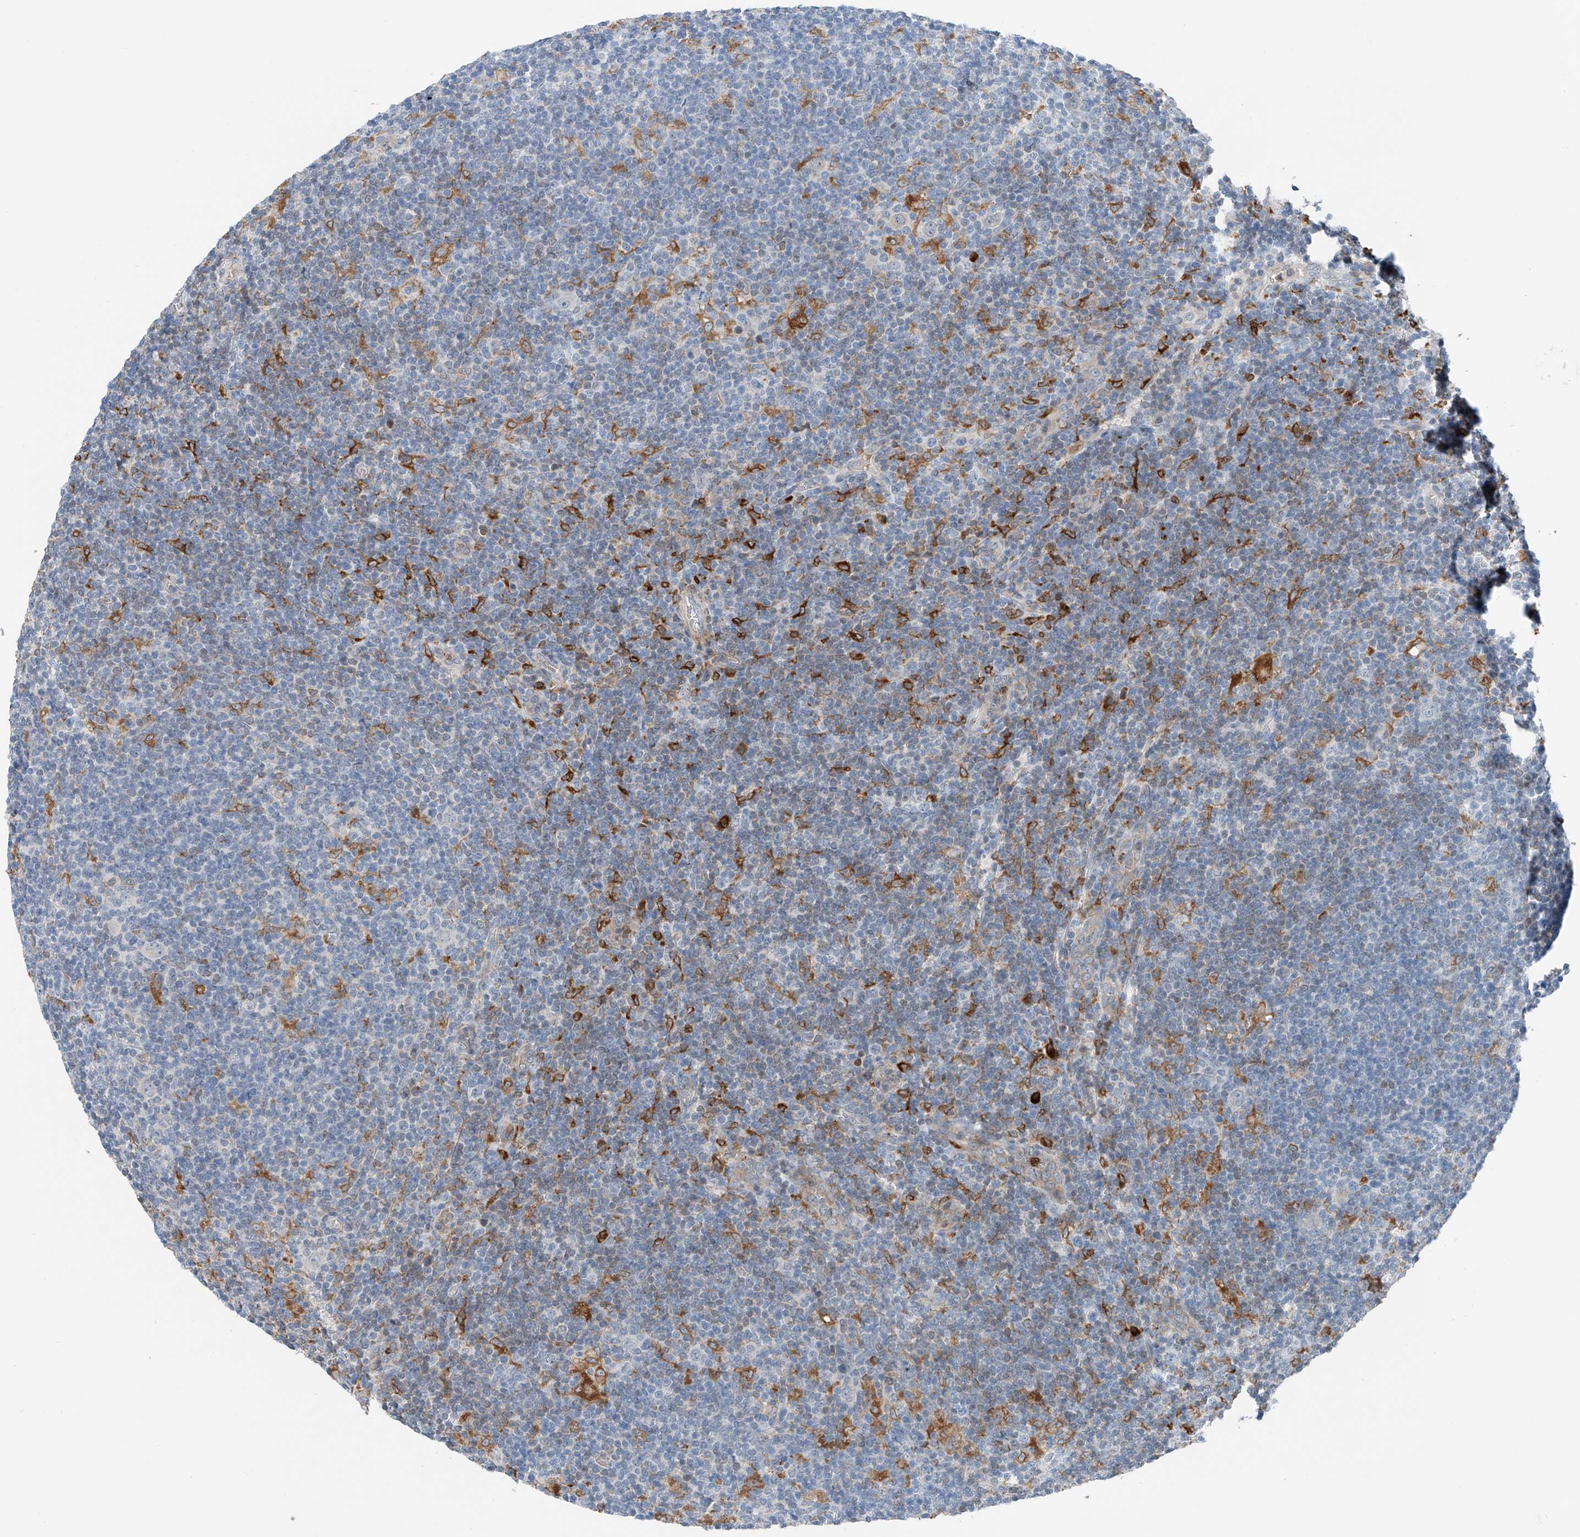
{"staining": {"intensity": "negative", "quantity": "none", "location": "none"}, "tissue": "lymphoma", "cell_type": "Tumor cells", "image_type": "cancer", "snomed": [{"axis": "morphology", "description": "Hodgkin's disease, NOS"}, {"axis": "topography", "description": "Lymph node"}], "caption": "High power microscopy photomicrograph of an IHC histopathology image of lymphoma, revealing no significant positivity in tumor cells.", "gene": "TBXAS1", "patient": {"sex": "female", "age": 57}}